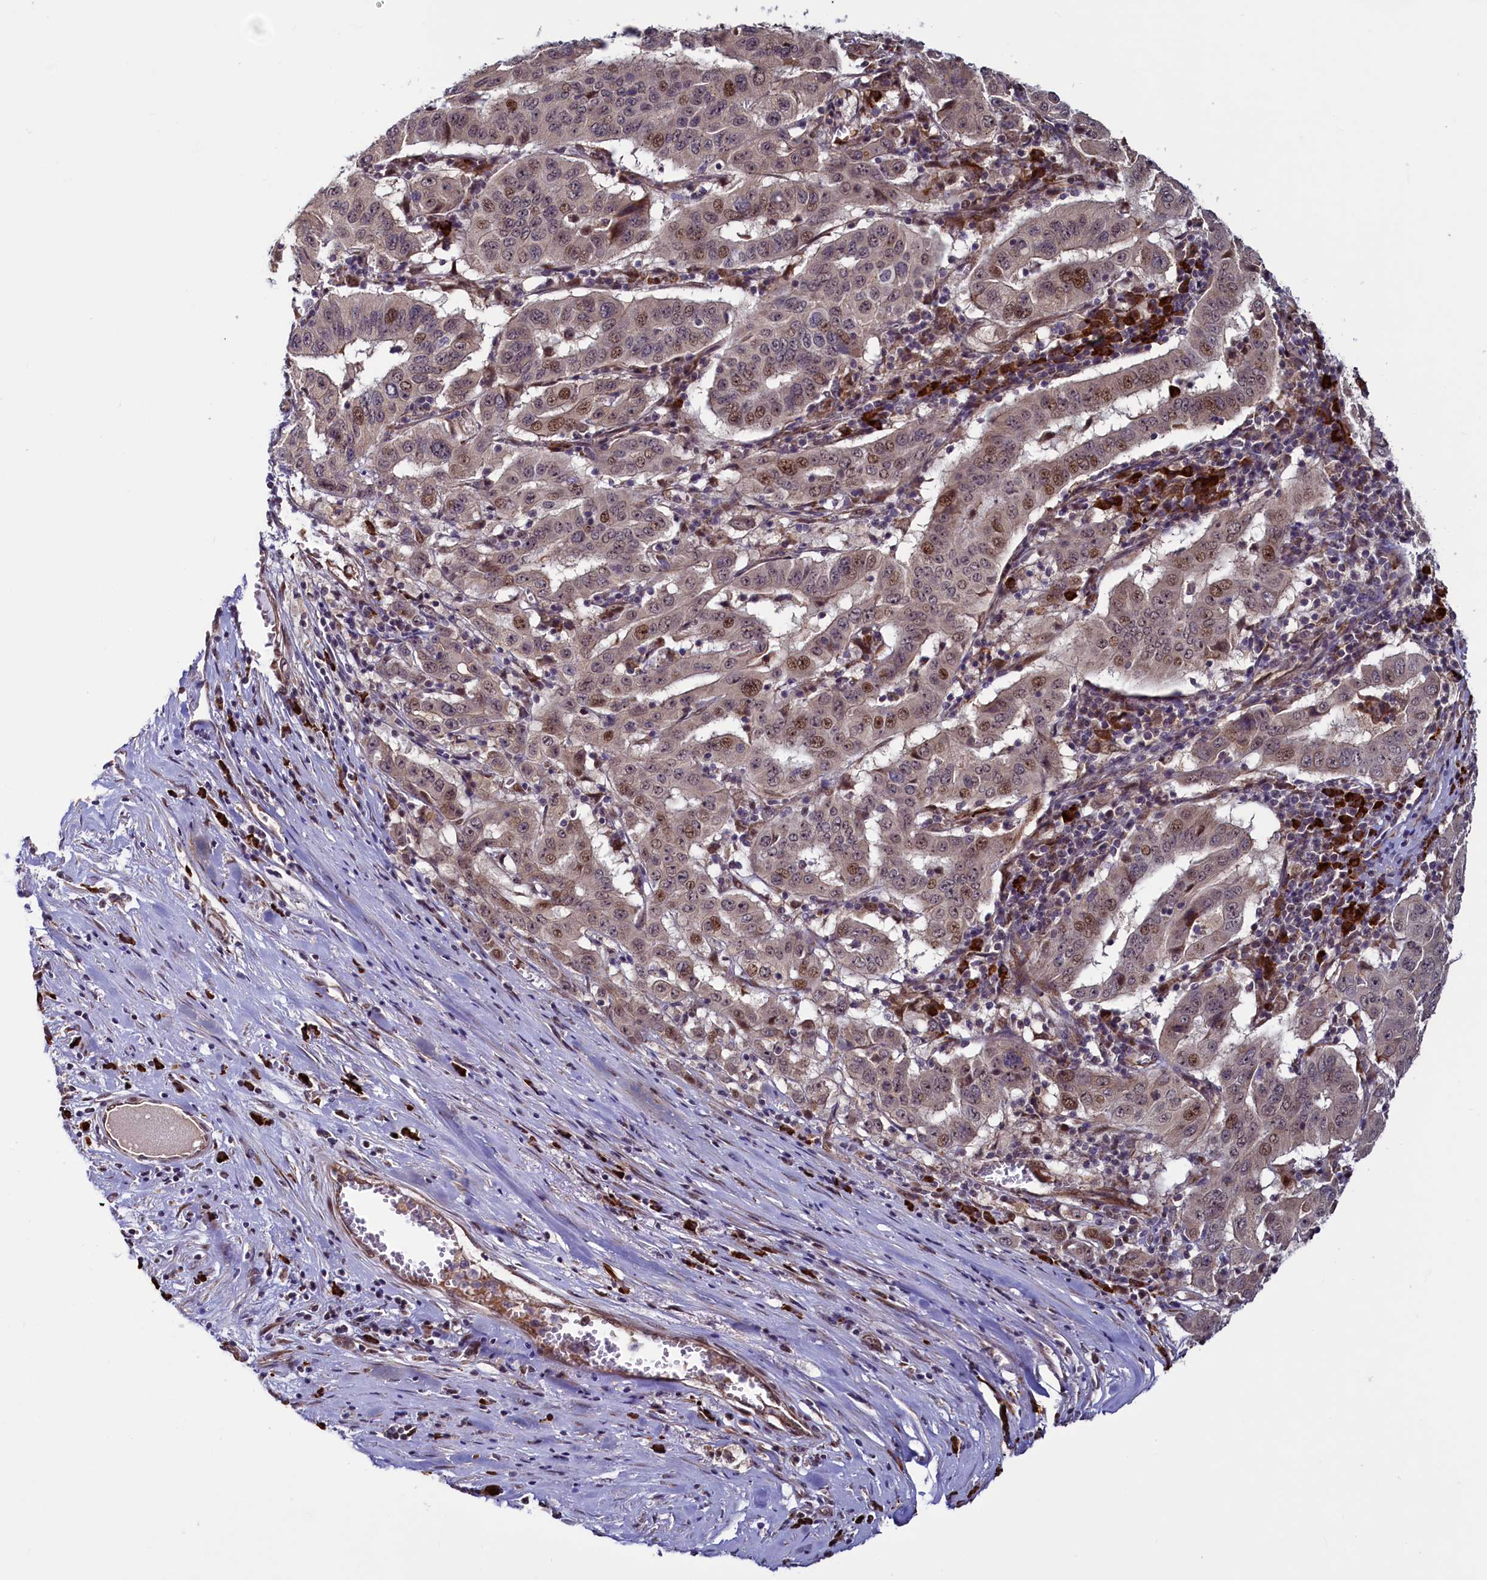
{"staining": {"intensity": "moderate", "quantity": "<25%", "location": "nuclear"}, "tissue": "pancreatic cancer", "cell_type": "Tumor cells", "image_type": "cancer", "snomed": [{"axis": "morphology", "description": "Adenocarcinoma, NOS"}, {"axis": "topography", "description": "Pancreas"}], "caption": "Moderate nuclear expression for a protein is seen in about <25% of tumor cells of pancreatic cancer (adenocarcinoma) using immunohistochemistry (IHC).", "gene": "RBFA", "patient": {"sex": "male", "age": 63}}